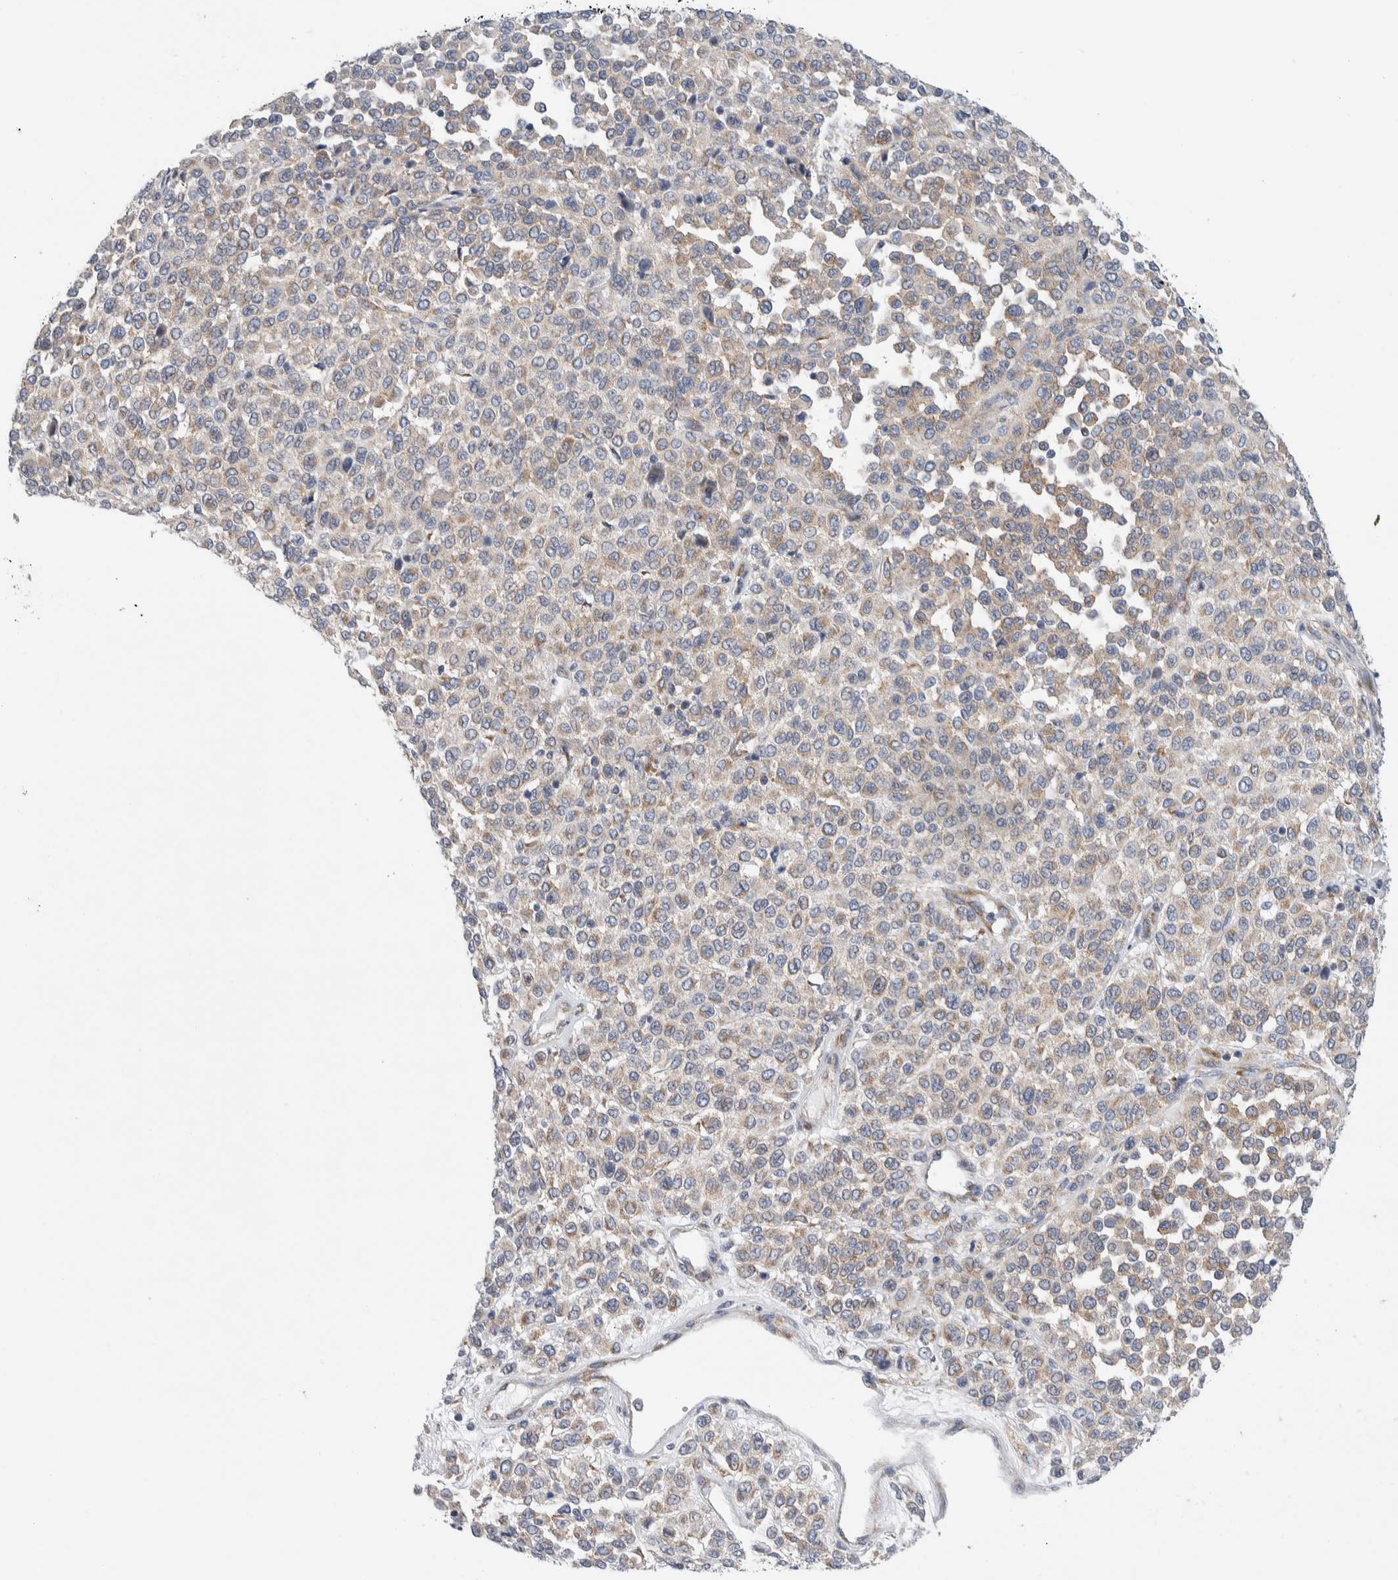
{"staining": {"intensity": "weak", "quantity": "25%-75%", "location": "cytoplasmic/membranous"}, "tissue": "melanoma", "cell_type": "Tumor cells", "image_type": "cancer", "snomed": [{"axis": "morphology", "description": "Malignant melanoma, Metastatic site"}, {"axis": "topography", "description": "Pancreas"}], "caption": "Immunohistochemistry staining of malignant melanoma (metastatic site), which shows low levels of weak cytoplasmic/membranous staining in approximately 25%-75% of tumor cells indicating weak cytoplasmic/membranous protein expression. The staining was performed using DAB (3,3'-diaminobenzidine) (brown) for protein detection and nuclei were counterstained in hematoxylin (blue).", "gene": "RACK1", "patient": {"sex": "female", "age": 30}}